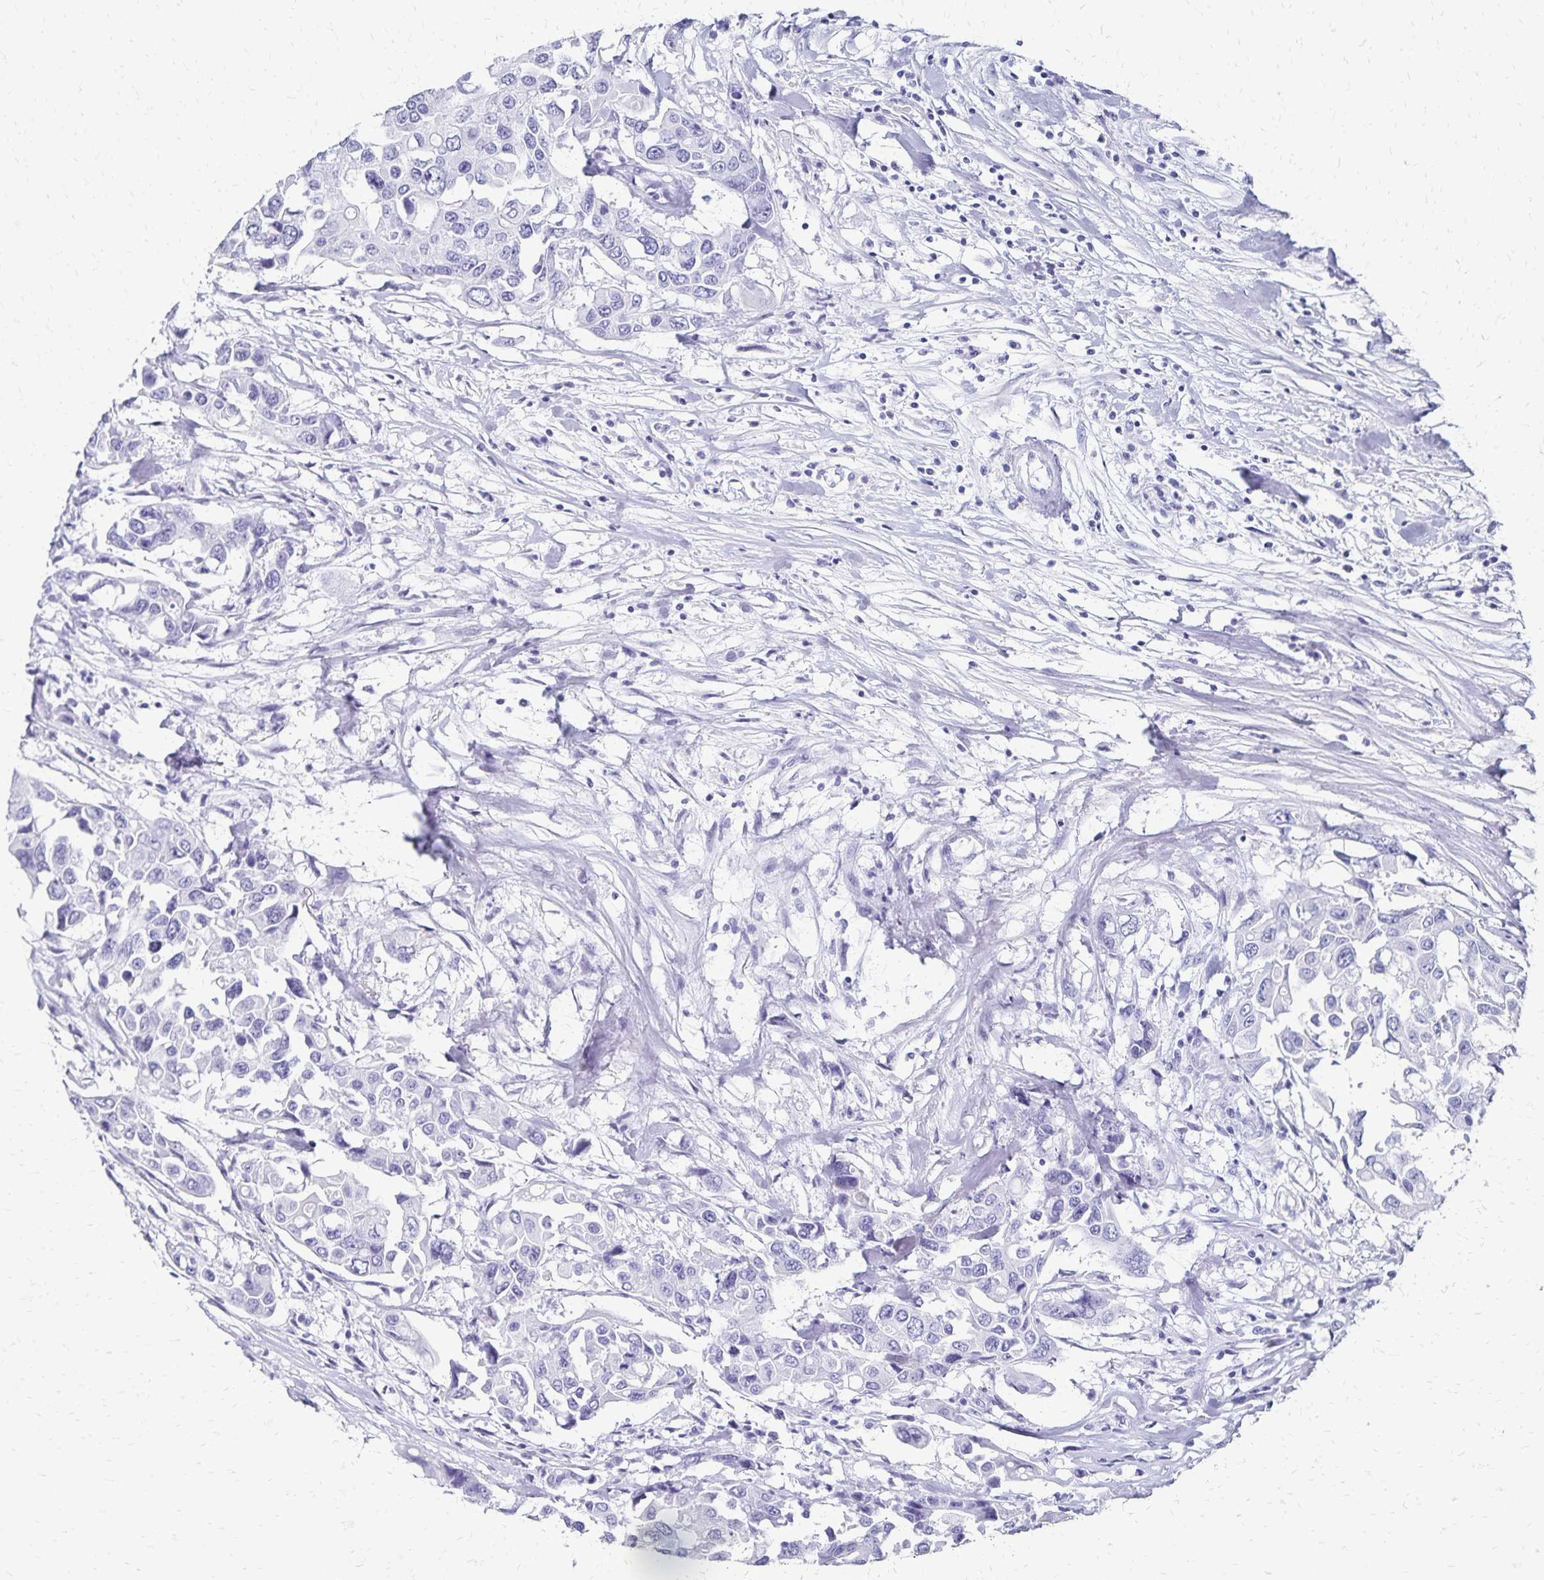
{"staining": {"intensity": "negative", "quantity": "none", "location": "none"}, "tissue": "colorectal cancer", "cell_type": "Tumor cells", "image_type": "cancer", "snomed": [{"axis": "morphology", "description": "Adenocarcinoma, NOS"}, {"axis": "topography", "description": "Colon"}], "caption": "Tumor cells are negative for brown protein staining in colorectal adenocarcinoma.", "gene": "GIP", "patient": {"sex": "male", "age": 77}}